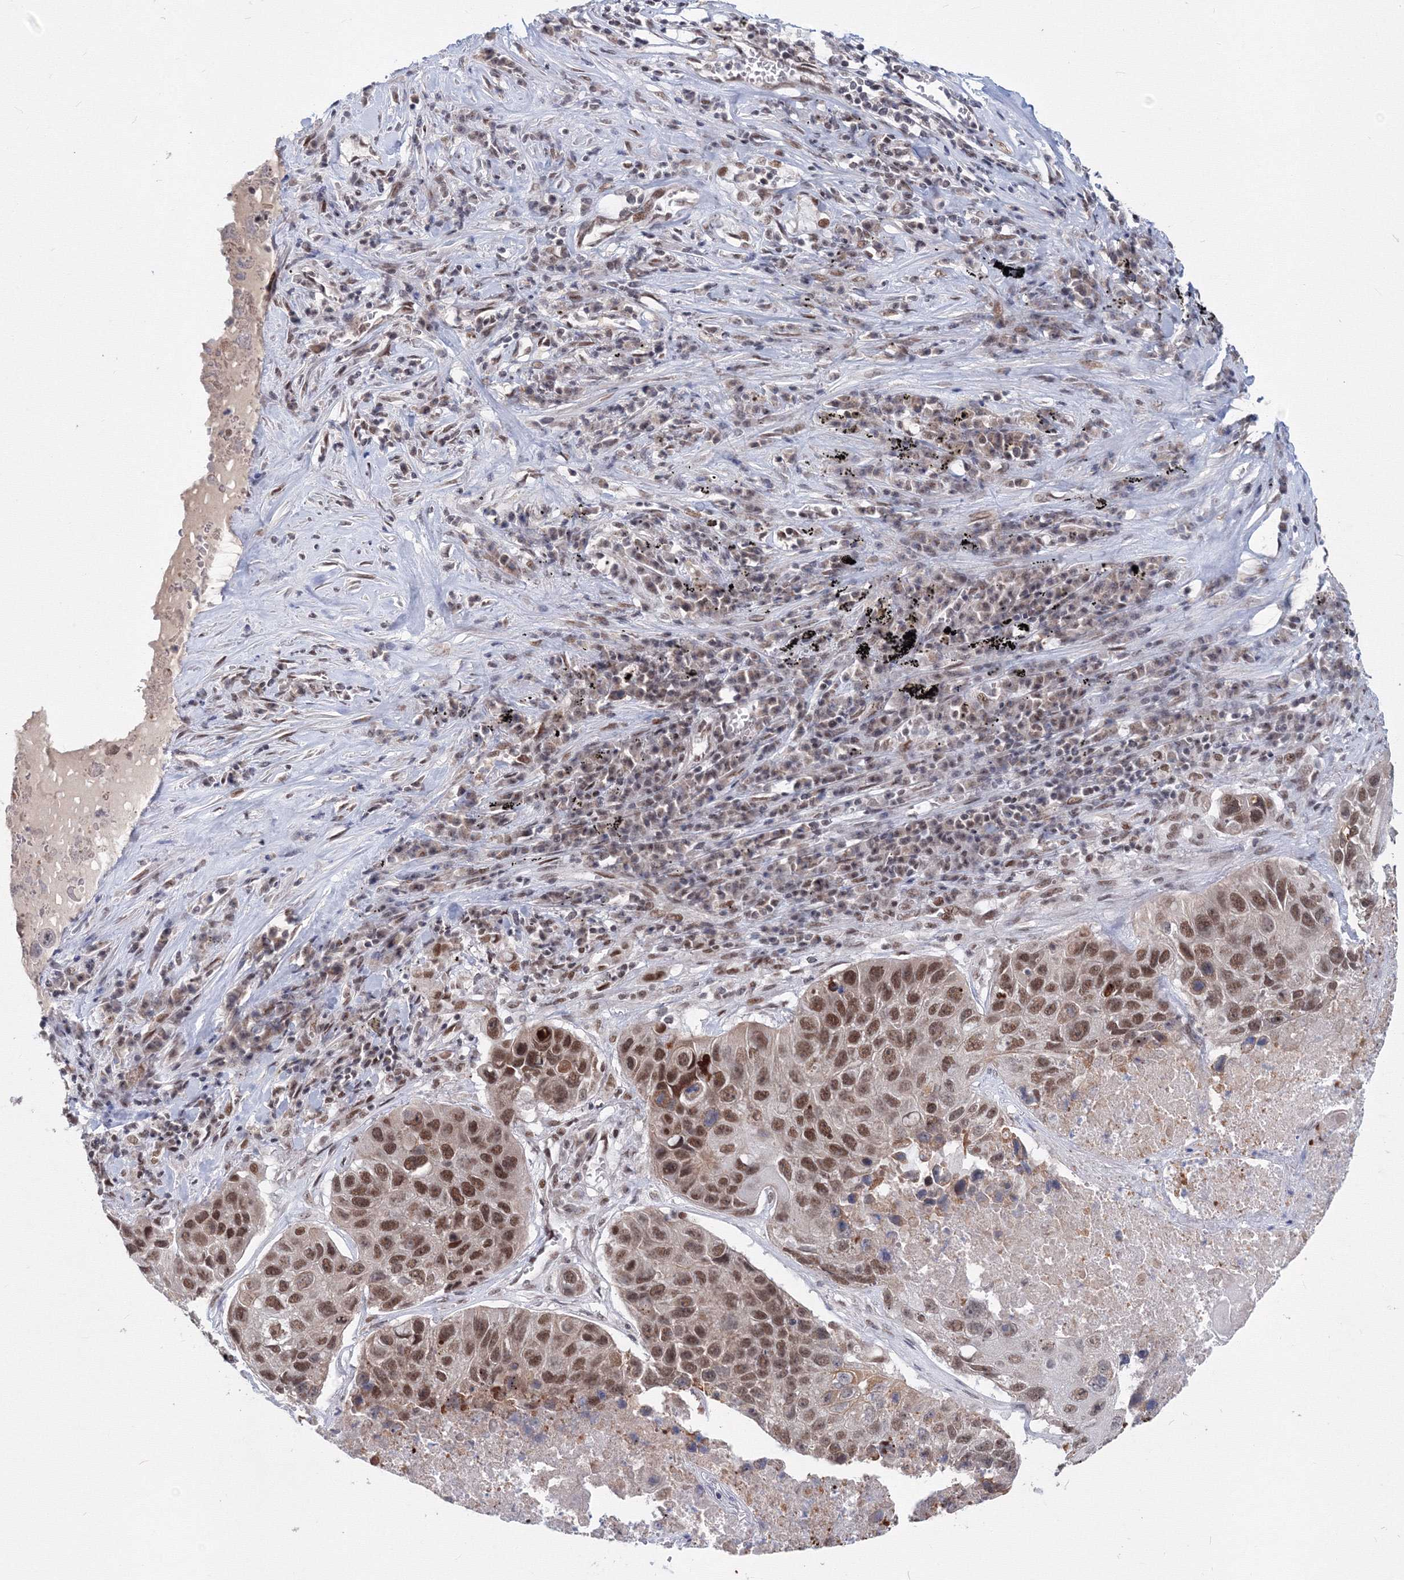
{"staining": {"intensity": "moderate", "quantity": ">75%", "location": "nuclear"}, "tissue": "lung cancer", "cell_type": "Tumor cells", "image_type": "cancer", "snomed": [{"axis": "morphology", "description": "Squamous cell carcinoma, NOS"}, {"axis": "topography", "description": "Lung"}], "caption": "Human lung cancer (squamous cell carcinoma) stained with a protein marker reveals moderate staining in tumor cells.", "gene": "SF3B6", "patient": {"sex": "male", "age": 61}}